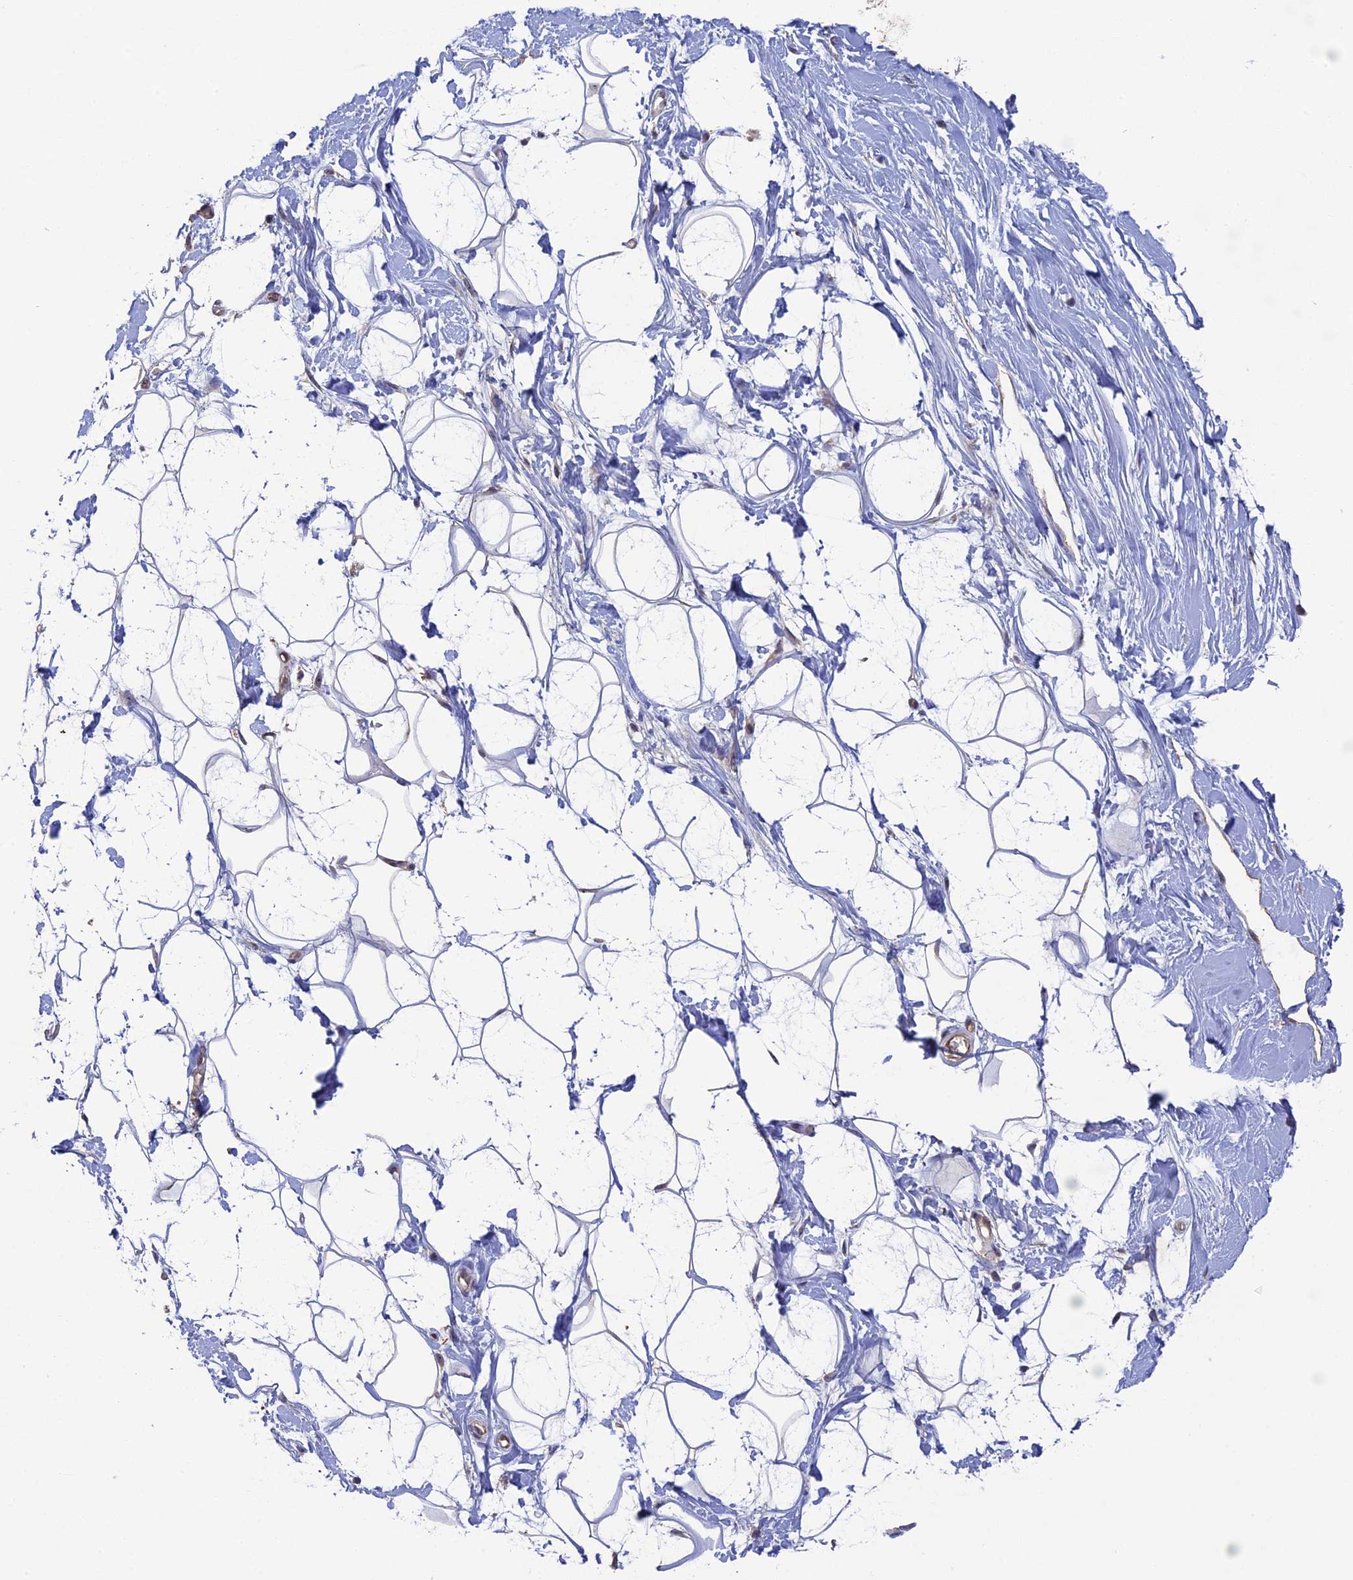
{"staining": {"intensity": "negative", "quantity": "none", "location": "none"}, "tissue": "adipose tissue", "cell_type": "Adipocytes", "image_type": "normal", "snomed": [{"axis": "morphology", "description": "Normal tissue, NOS"}, {"axis": "topography", "description": "Breast"}], "caption": "This is a image of immunohistochemistry staining of unremarkable adipose tissue, which shows no positivity in adipocytes.", "gene": "FAM98C", "patient": {"sex": "female", "age": 26}}